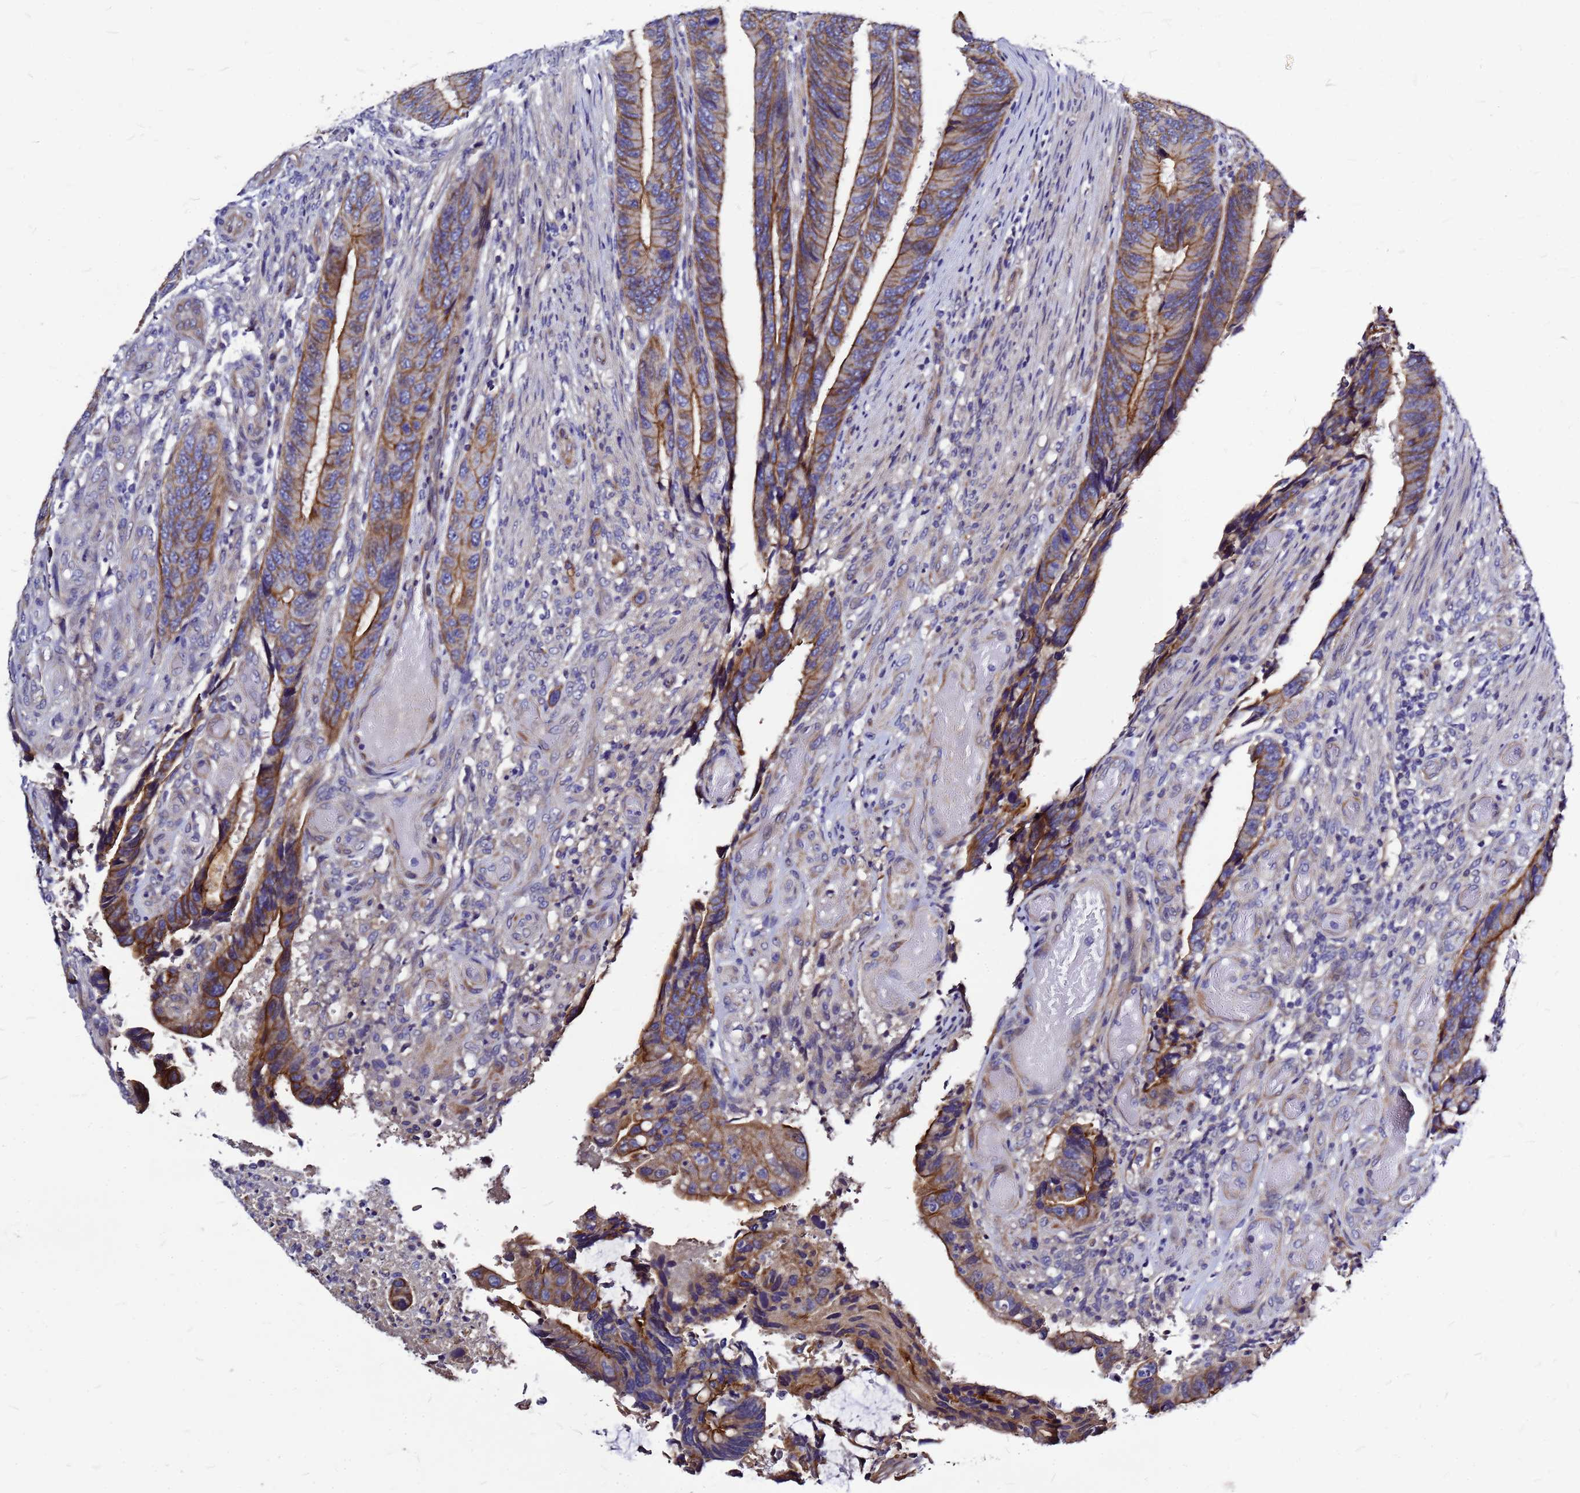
{"staining": {"intensity": "moderate", "quantity": ">75%", "location": "cytoplasmic/membranous"}, "tissue": "colorectal cancer", "cell_type": "Tumor cells", "image_type": "cancer", "snomed": [{"axis": "morphology", "description": "Adenocarcinoma, NOS"}, {"axis": "topography", "description": "Colon"}], "caption": "Moderate cytoplasmic/membranous positivity for a protein is appreciated in approximately >75% of tumor cells of adenocarcinoma (colorectal) using immunohistochemistry.", "gene": "FBXW5", "patient": {"sex": "male", "age": 87}}